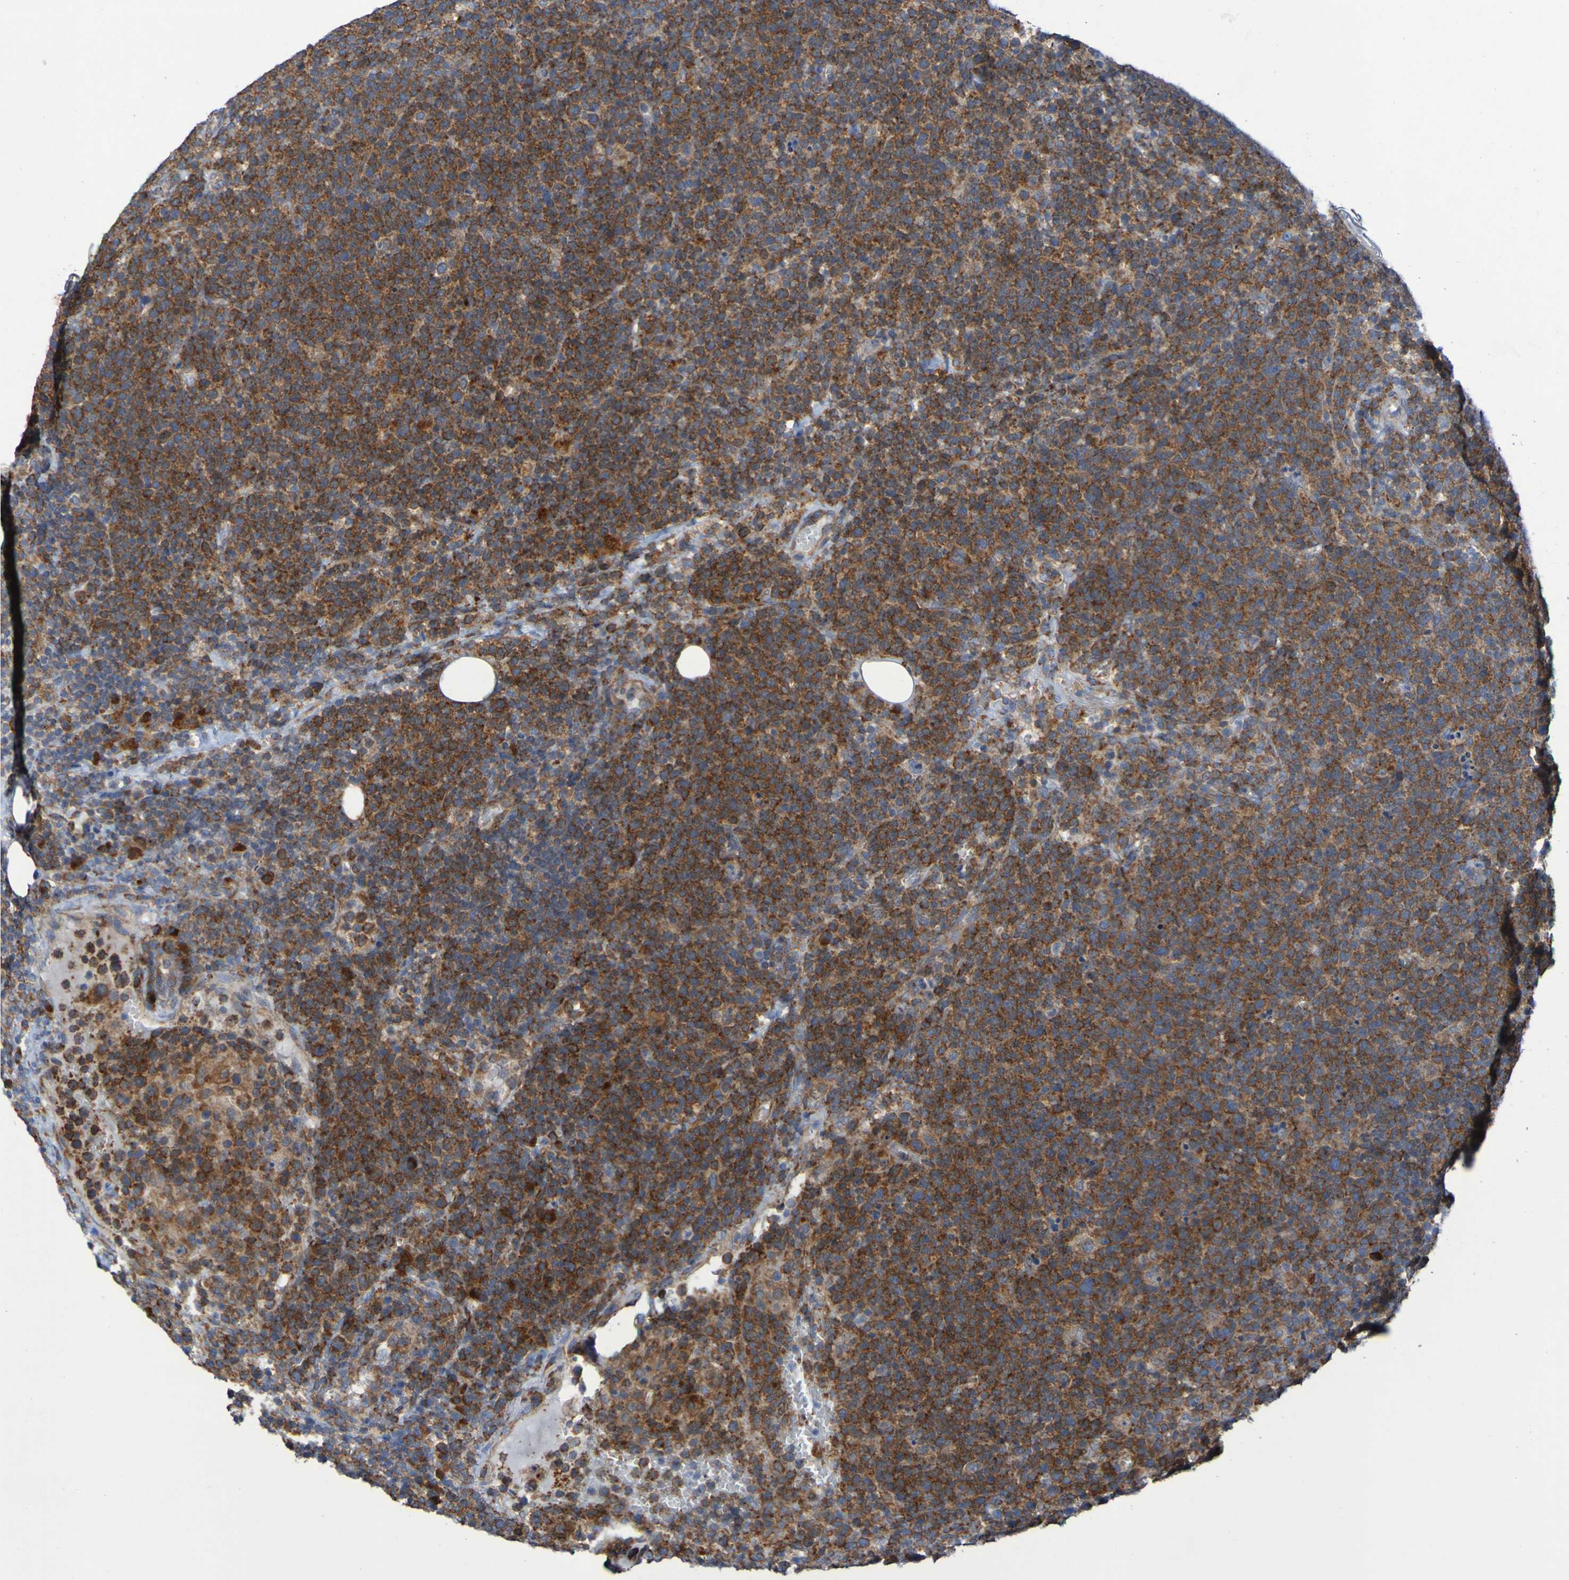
{"staining": {"intensity": "strong", "quantity": ">75%", "location": "cytoplasmic/membranous"}, "tissue": "lymphoma", "cell_type": "Tumor cells", "image_type": "cancer", "snomed": [{"axis": "morphology", "description": "Malignant lymphoma, non-Hodgkin's type, Low grade"}, {"axis": "topography", "description": "Spleen"}], "caption": "The immunohistochemical stain labels strong cytoplasmic/membranous staining in tumor cells of lymphoma tissue.", "gene": "FKBP3", "patient": {"sex": "female", "age": 77}}